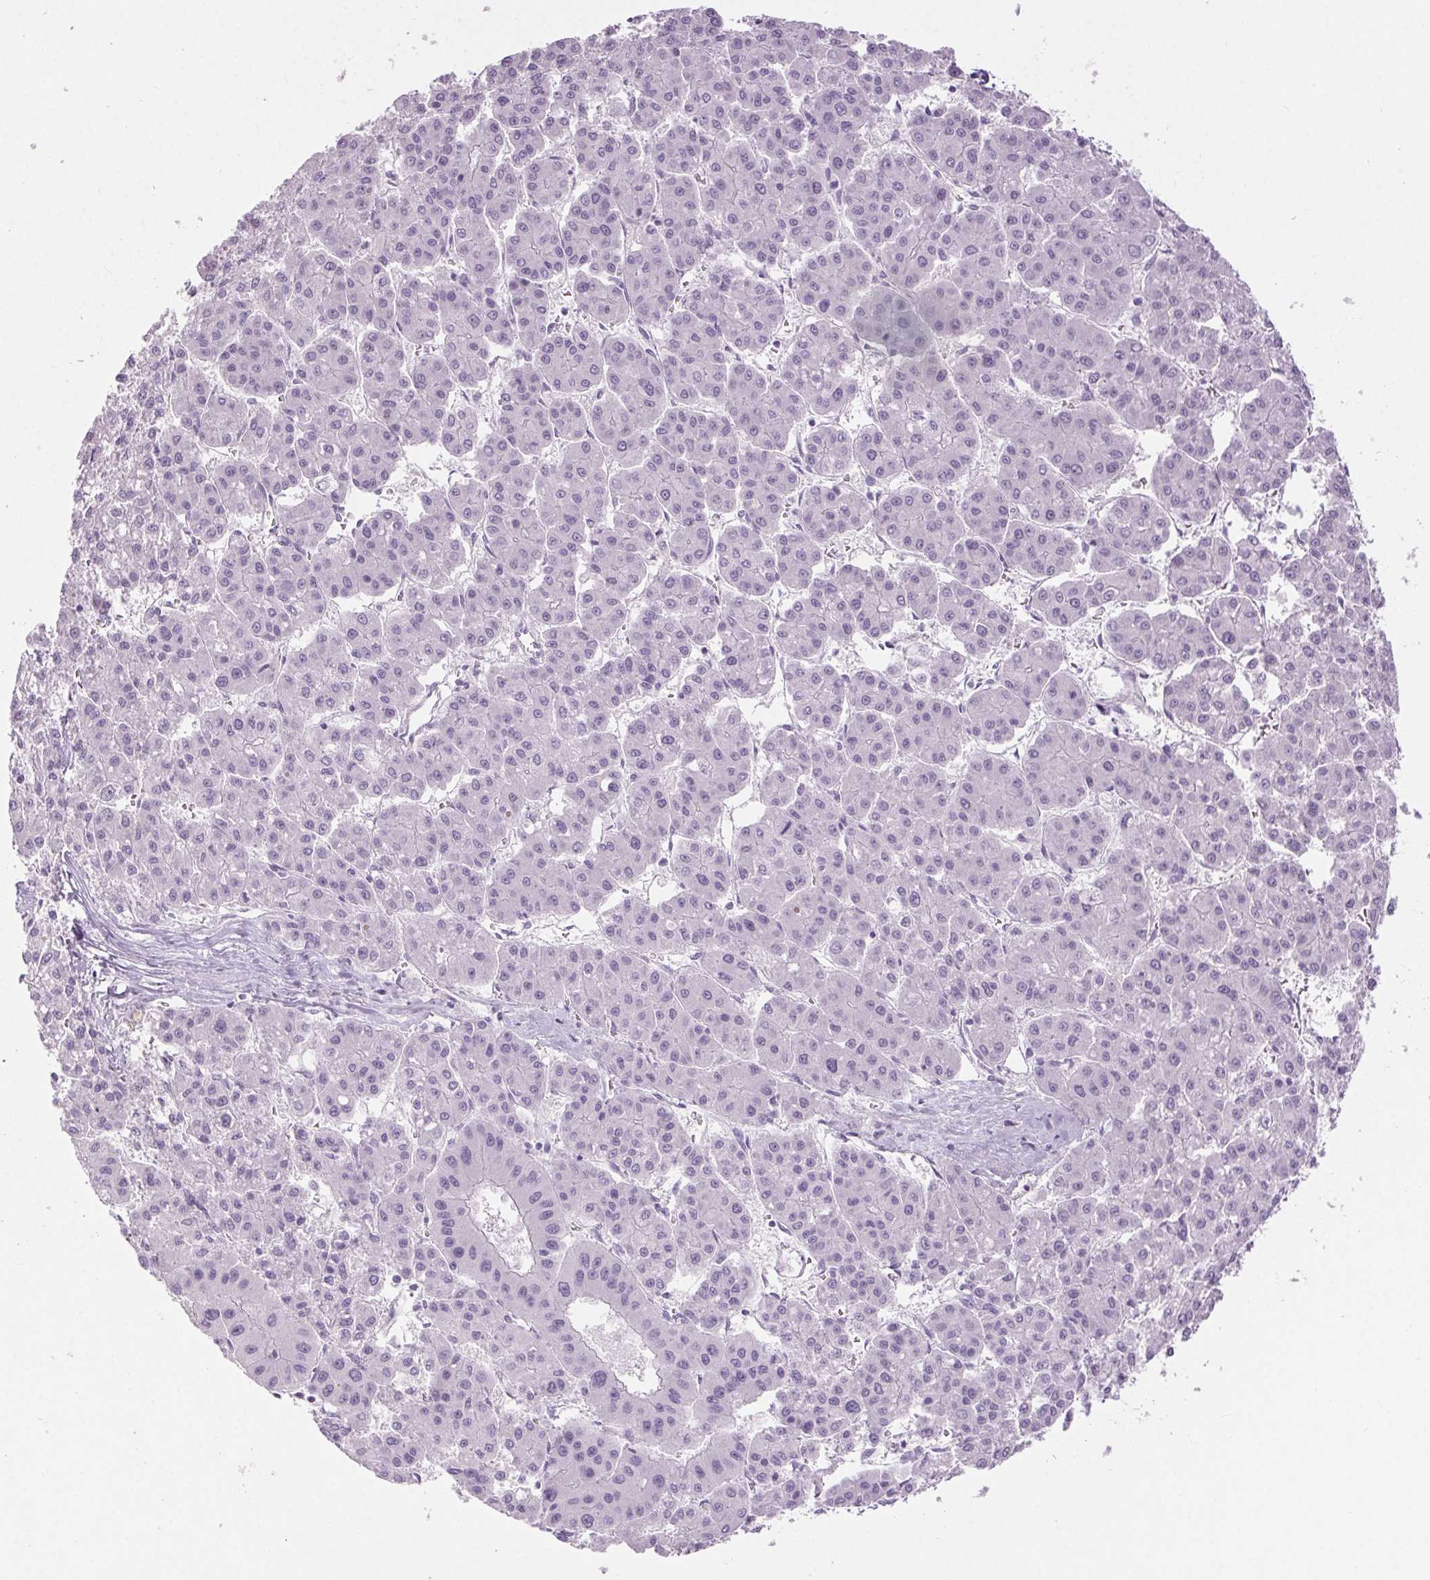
{"staining": {"intensity": "negative", "quantity": "none", "location": "none"}, "tissue": "liver cancer", "cell_type": "Tumor cells", "image_type": "cancer", "snomed": [{"axis": "morphology", "description": "Carcinoma, Hepatocellular, NOS"}, {"axis": "topography", "description": "Liver"}], "caption": "This is an IHC histopathology image of human liver hepatocellular carcinoma. There is no expression in tumor cells.", "gene": "BEND2", "patient": {"sex": "male", "age": 73}}